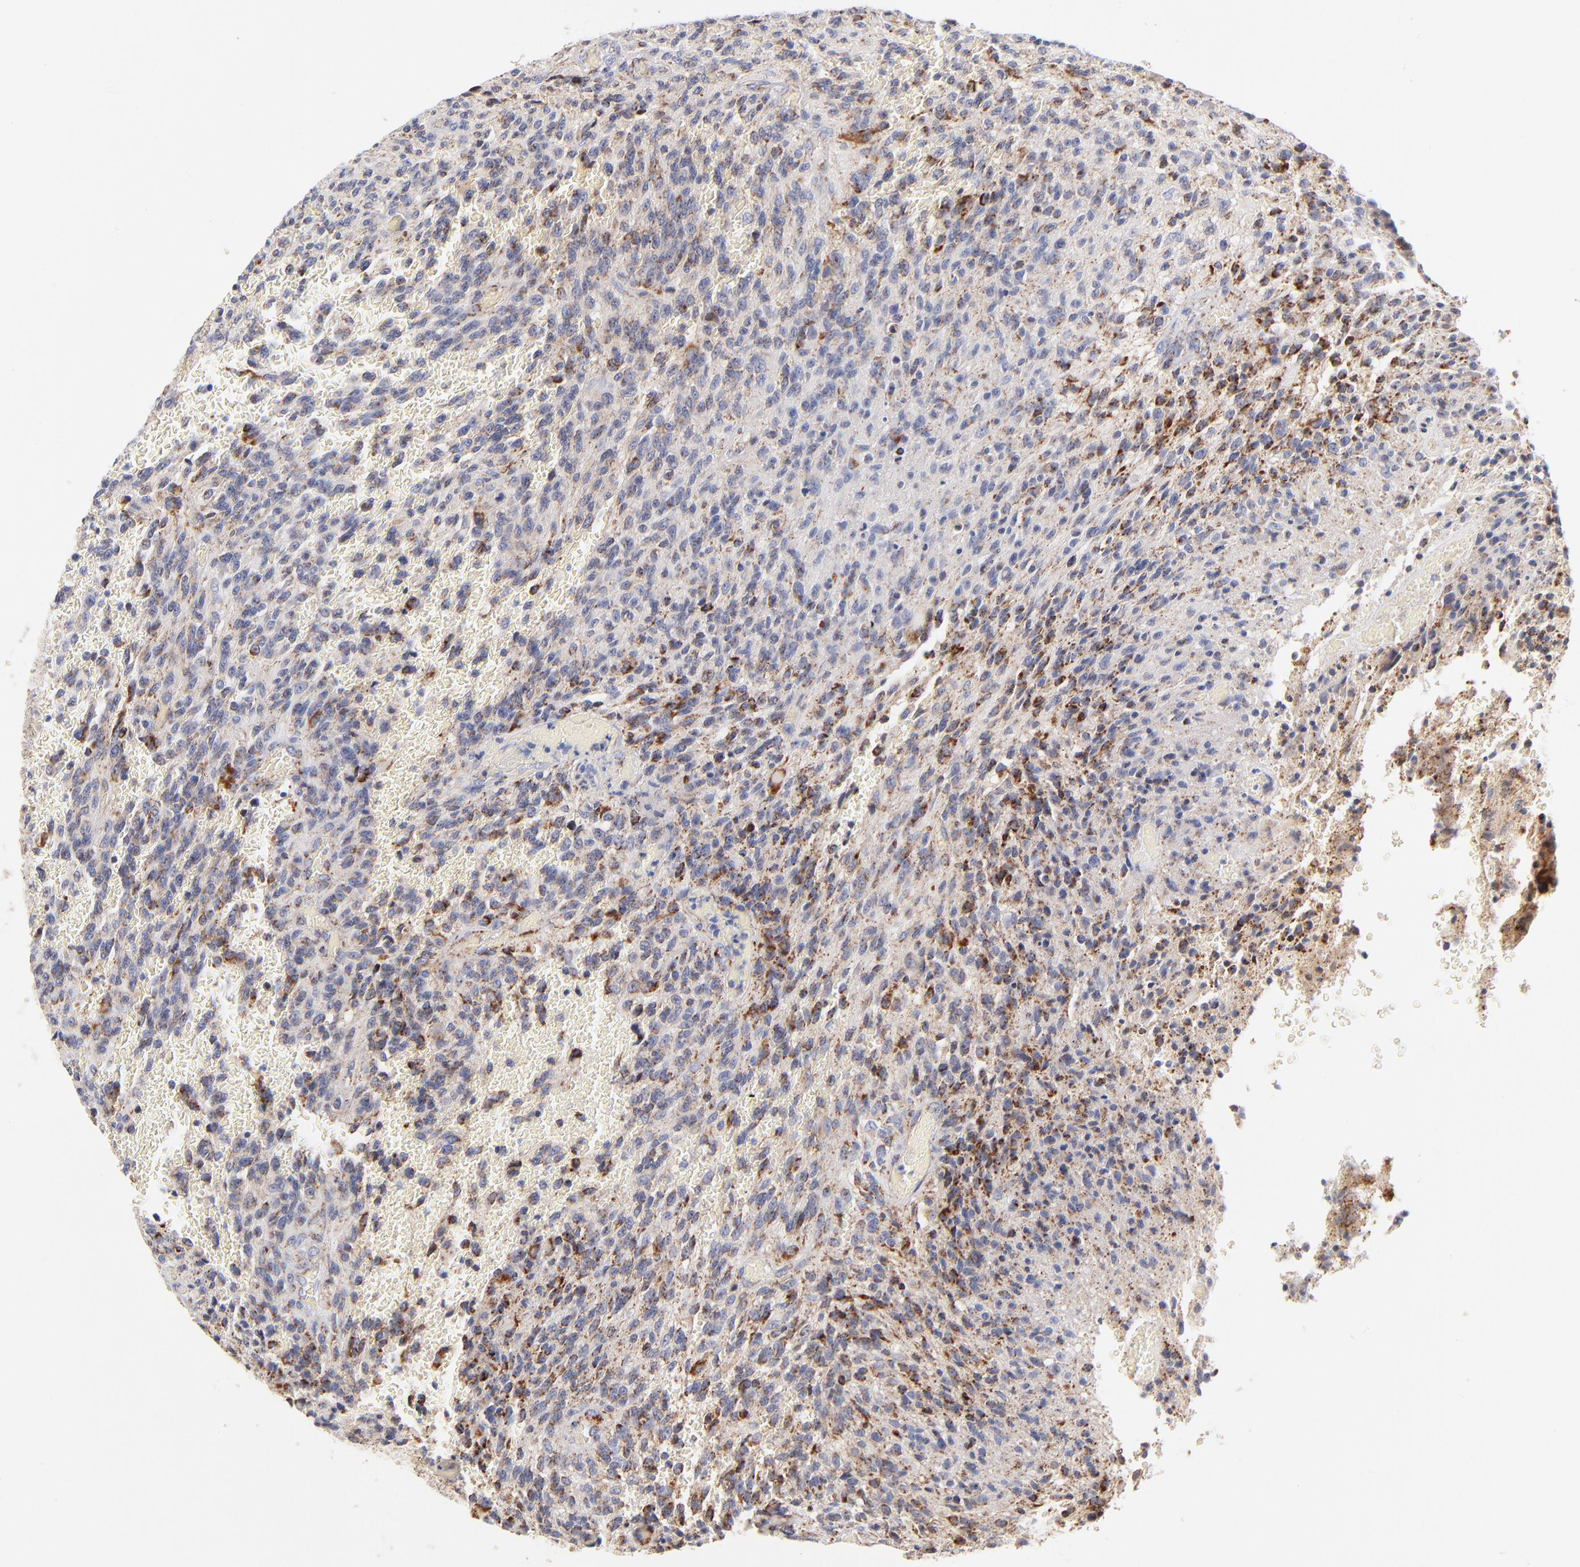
{"staining": {"intensity": "moderate", "quantity": "25%-75%", "location": "cytoplasmic/membranous"}, "tissue": "glioma", "cell_type": "Tumor cells", "image_type": "cancer", "snomed": [{"axis": "morphology", "description": "Normal tissue, NOS"}, {"axis": "morphology", "description": "Glioma, malignant, High grade"}, {"axis": "topography", "description": "Cerebral cortex"}], "caption": "This is an image of immunohistochemistry staining of malignant glioma (high-grade), which shows moderate staining in the cytoplasmic/membranous of tumor cells.", "gene": "DLAT", "patient": {"sex": "male", "age": 56}}